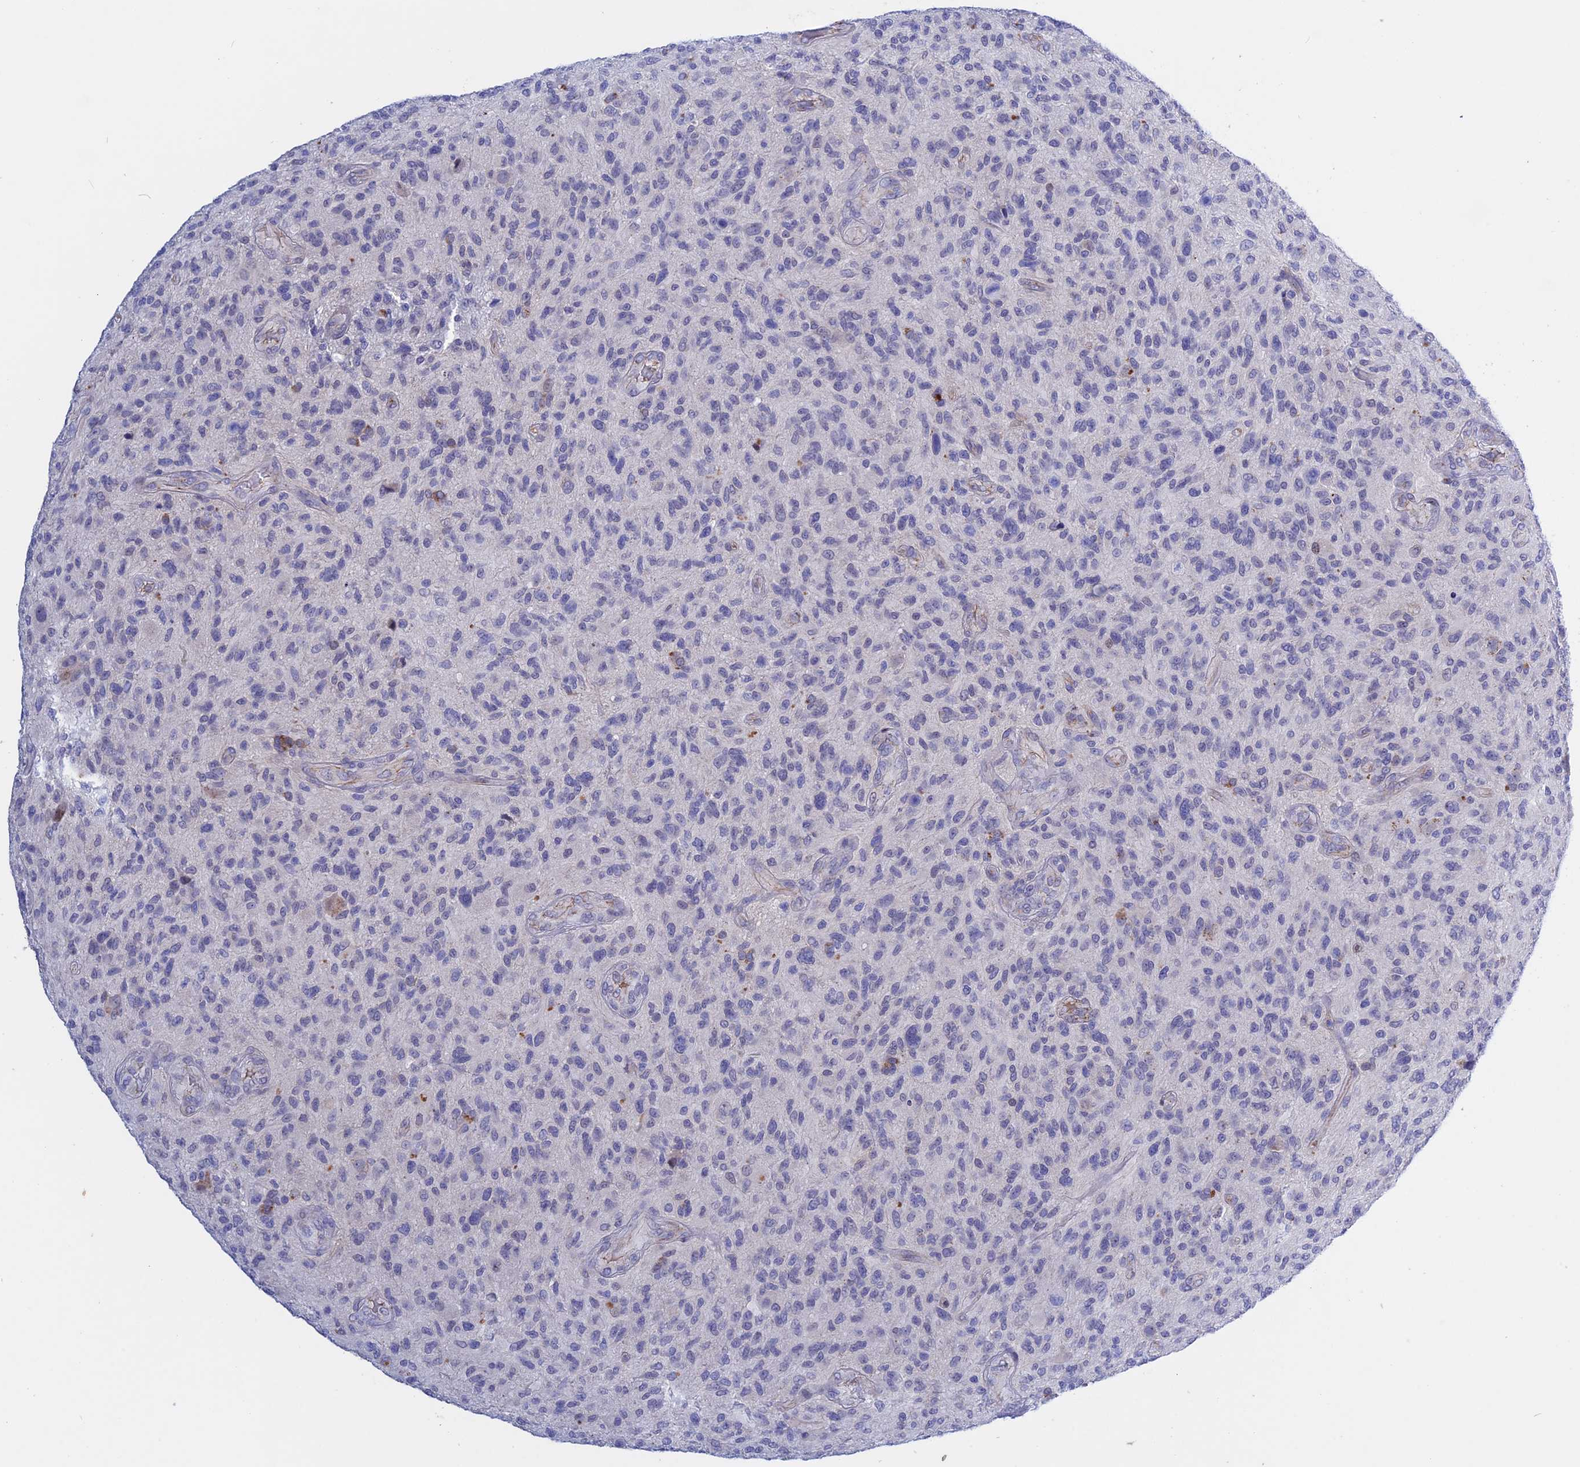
{"staining": {"intensity": "negative", "quantity": "none", "location": "none"}, "tissue": "glioma", "cell_type": "Tumor cells", "image_type": "cancer", "snomed": [{"axis": "morphology", "description": "Glioma, malignant, High grade"}, {"axis": "topography", "description": "Brain"}], "caption": "Immunohistochemical staining of high-grade glioma (malignant) demonstrates no significant expression in tumor cells.", "gene": "GK5", "patient": {"sex": "male", "age": 47}}